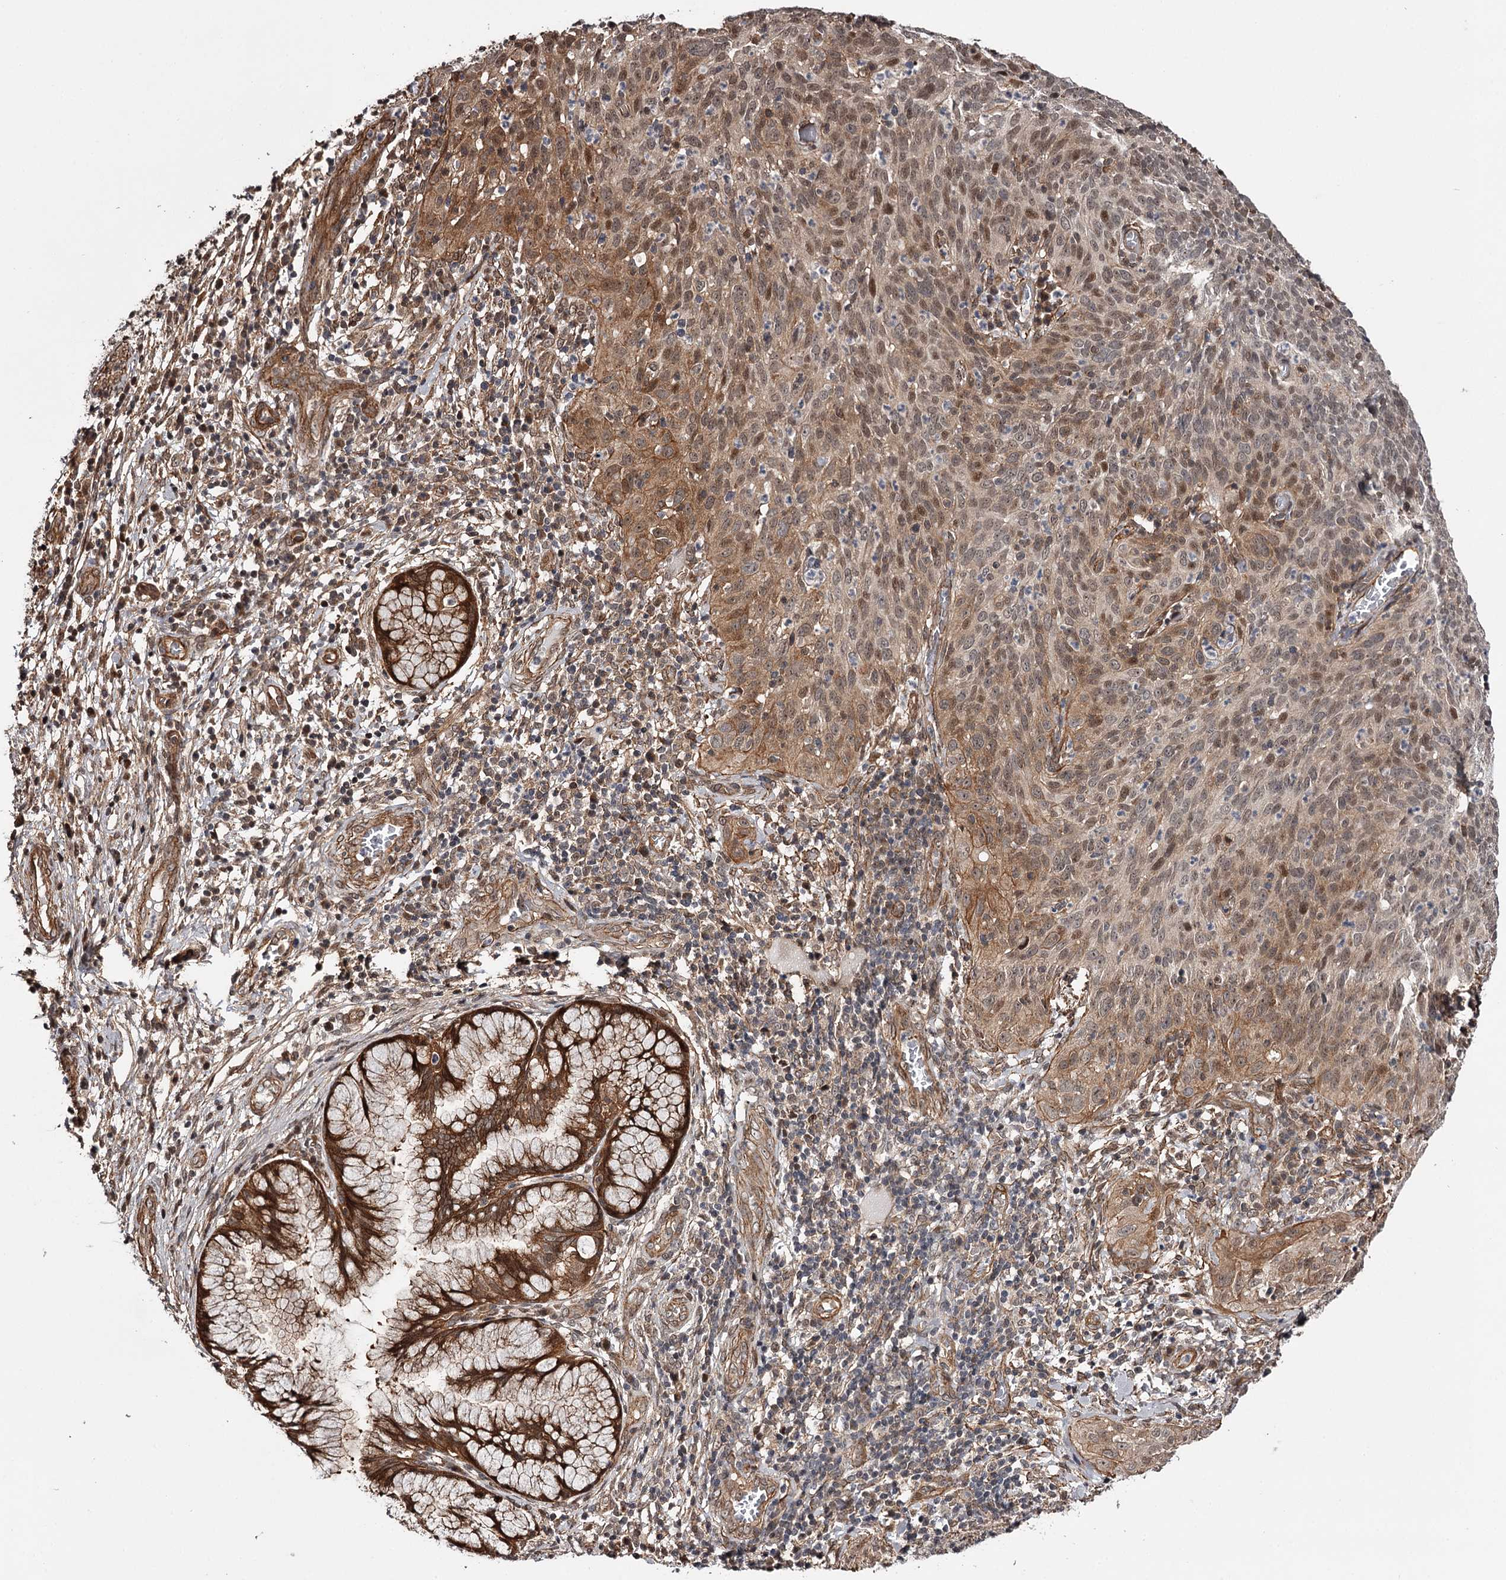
{"staining": {"intensity": "moderate", "quantity": "25%-75%", "location": "cytoplasmic/membranous,nuclear"}, "tissue": "cervical cancer", "cell_type": "Tumor cells", "image_type": "cancer", "snomed": [{"axis": "morphology", "description": "Squamous cell carcinoma, NOS"}, {"axis": "topography", "description": "Cervix"}], "caption": "A brown stain highlights moderate cytoplasmic/membranous and nuclear positivity of a protein in cervical cancer tumor cells.", "gene": "TTC33", "patient": {"sex": "female", "age": 31}}